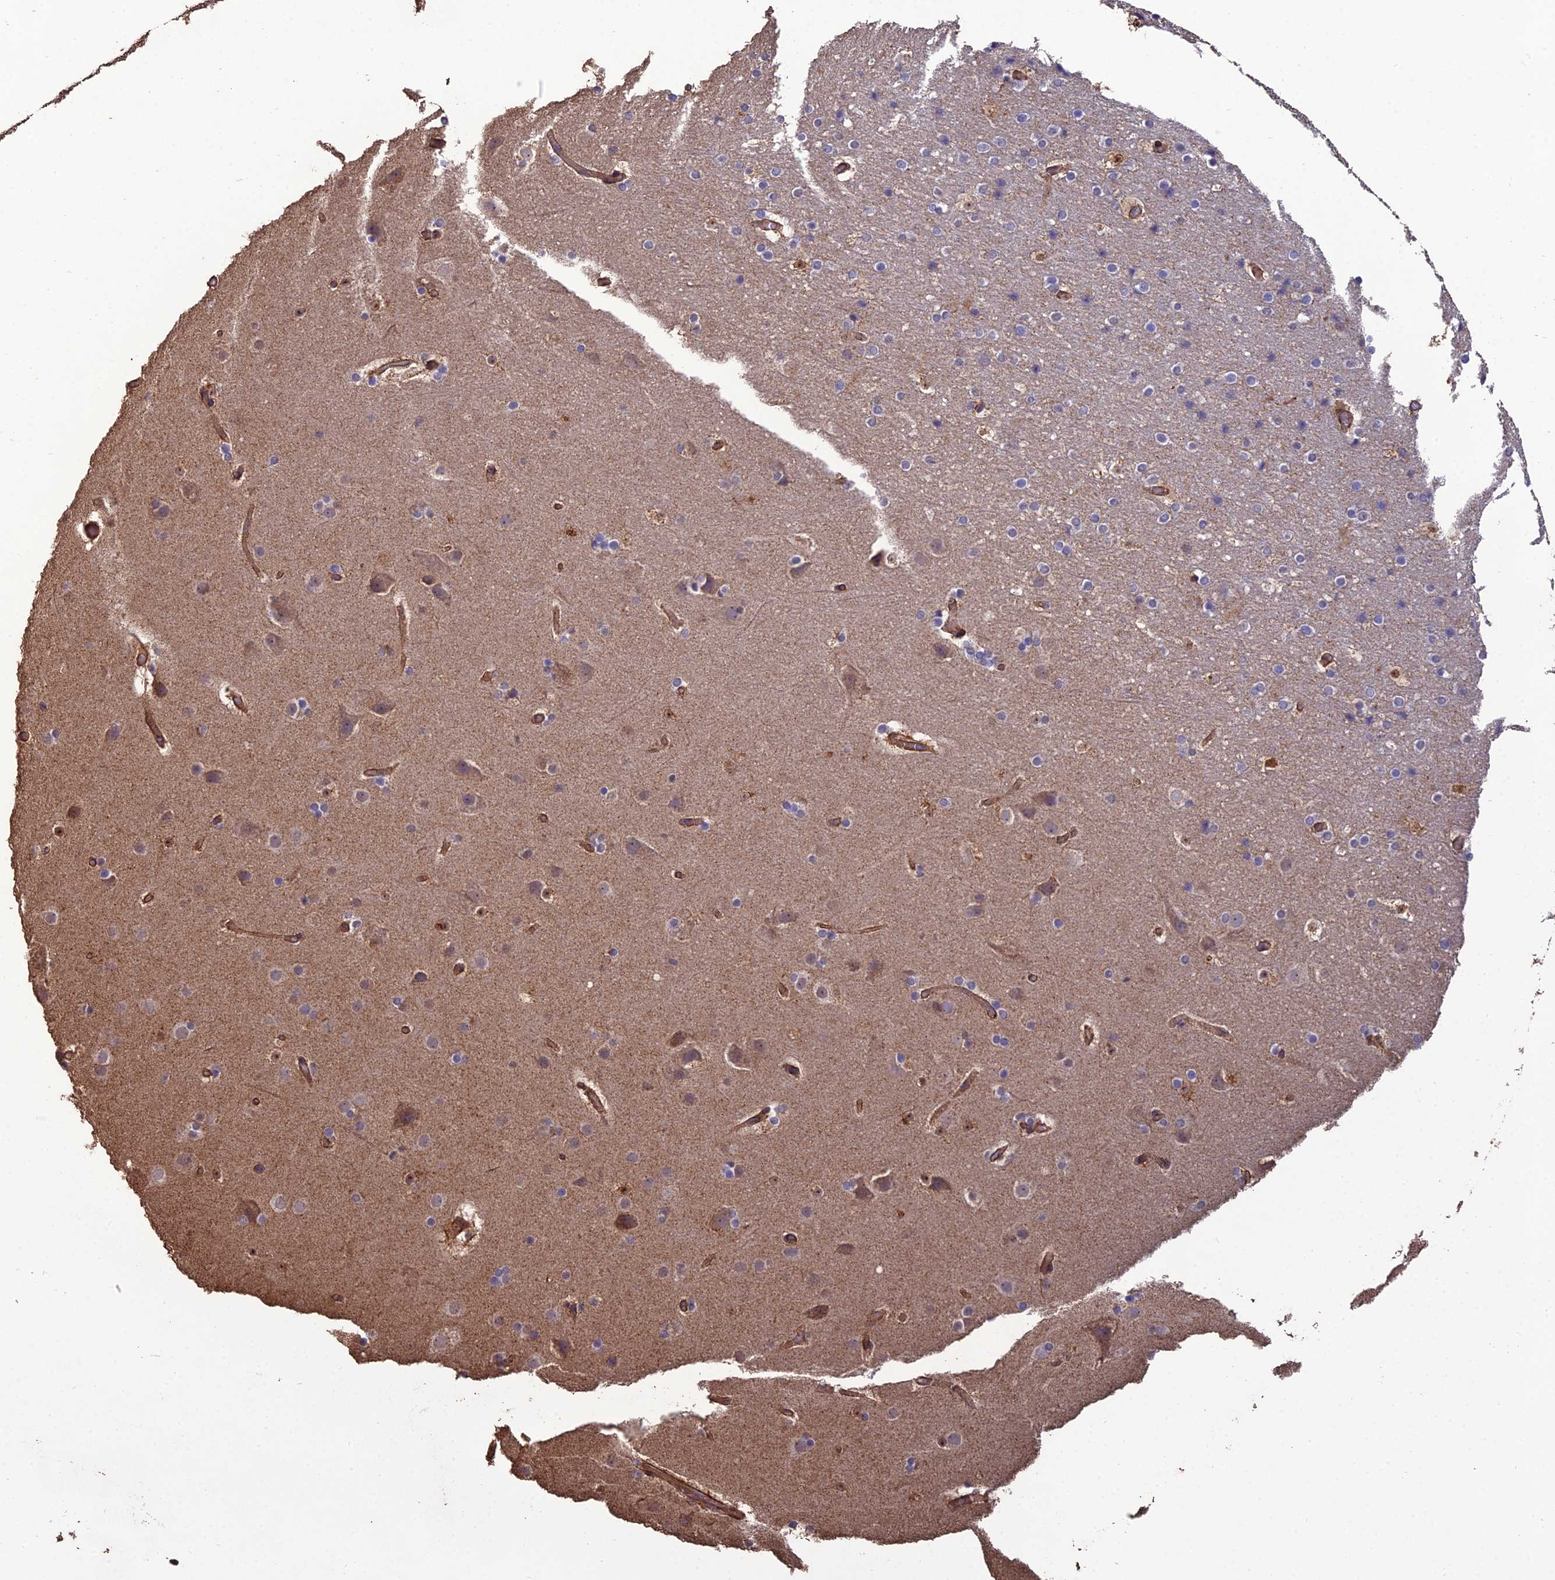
{"staining": {"intensity": "moderate", "quantity": ">75%", "location": "cytoplasmic/membranous"}, "tissue": "cerebral cortex", "cell_type": "Endothelial cells", "image_type": "normal", "snomed": [{"axis": "morphology", "description": "Normal tissue, NOS"}, {"axis": "topography", "description": "Cerebral cortex"}], "caption": "IHC photomicrograph of benign cerebral cortex stained for a protein (brown), which exhibits medium levels of moderate cytoplasmic/membranous positivity in about >75% of endothelial cells.", "gene": "ATP6V0A2", "patient": {"sex": "male", "age": 57}}